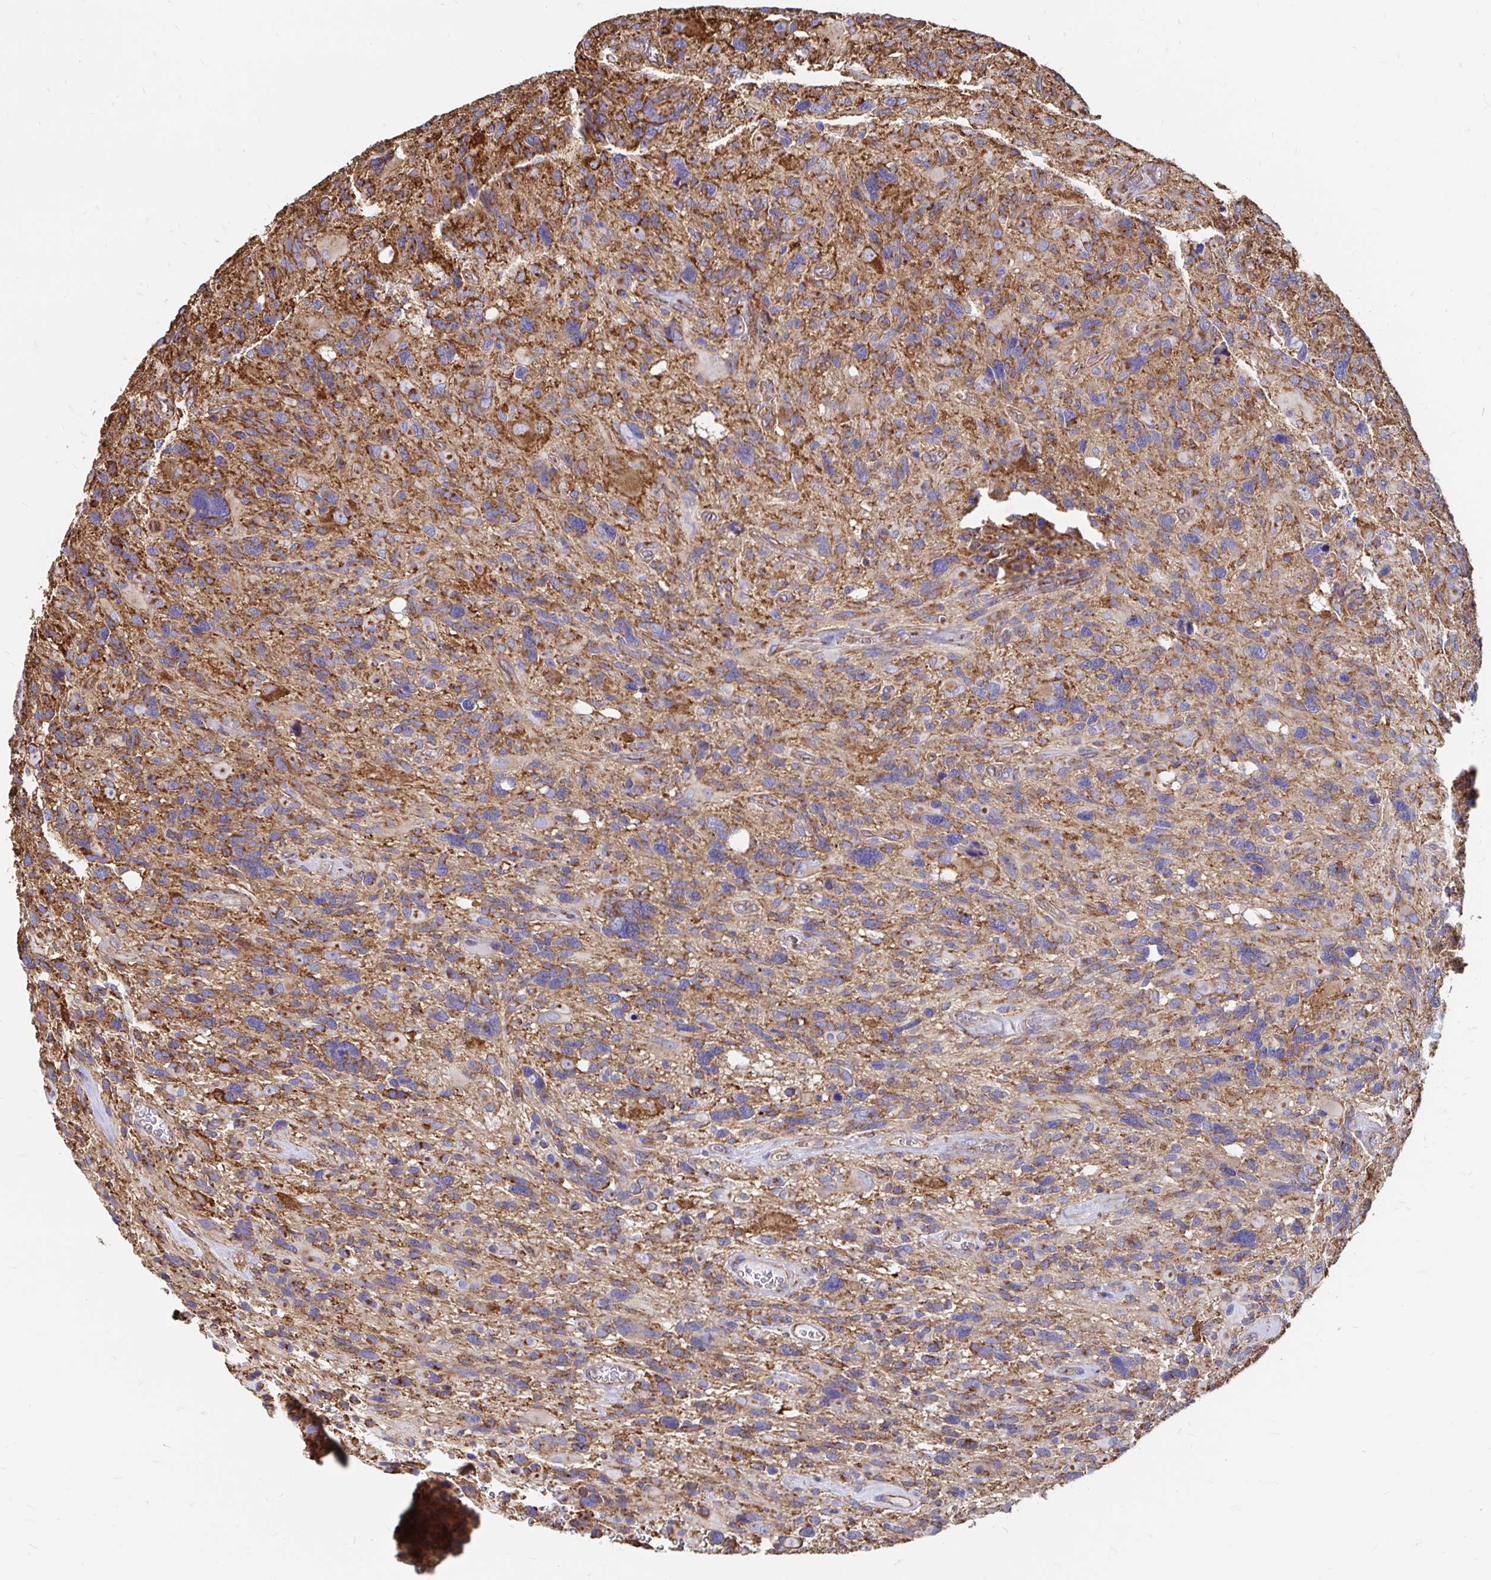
{"staining": {"intensity": "moderate", "quantity": ">75%", "location": "cytoplasmic/membranous"}, "tissue": "glioma", "cell_type": "Tumor cells", "image_type": "cancer", "snomed": [{"axis": "morphology", "description": "Glioma, malignant, High grade"}, {"axis": "topography", "description": "Brain"}], "caption": "A medium amount of moderate cytoplasmic/membranous positivity is seen in about >75% of tumor cells in malignant glioma (high-grade) tissue.", "gene": "CLTC", "patient": {"sex": "male", "age": 49}}